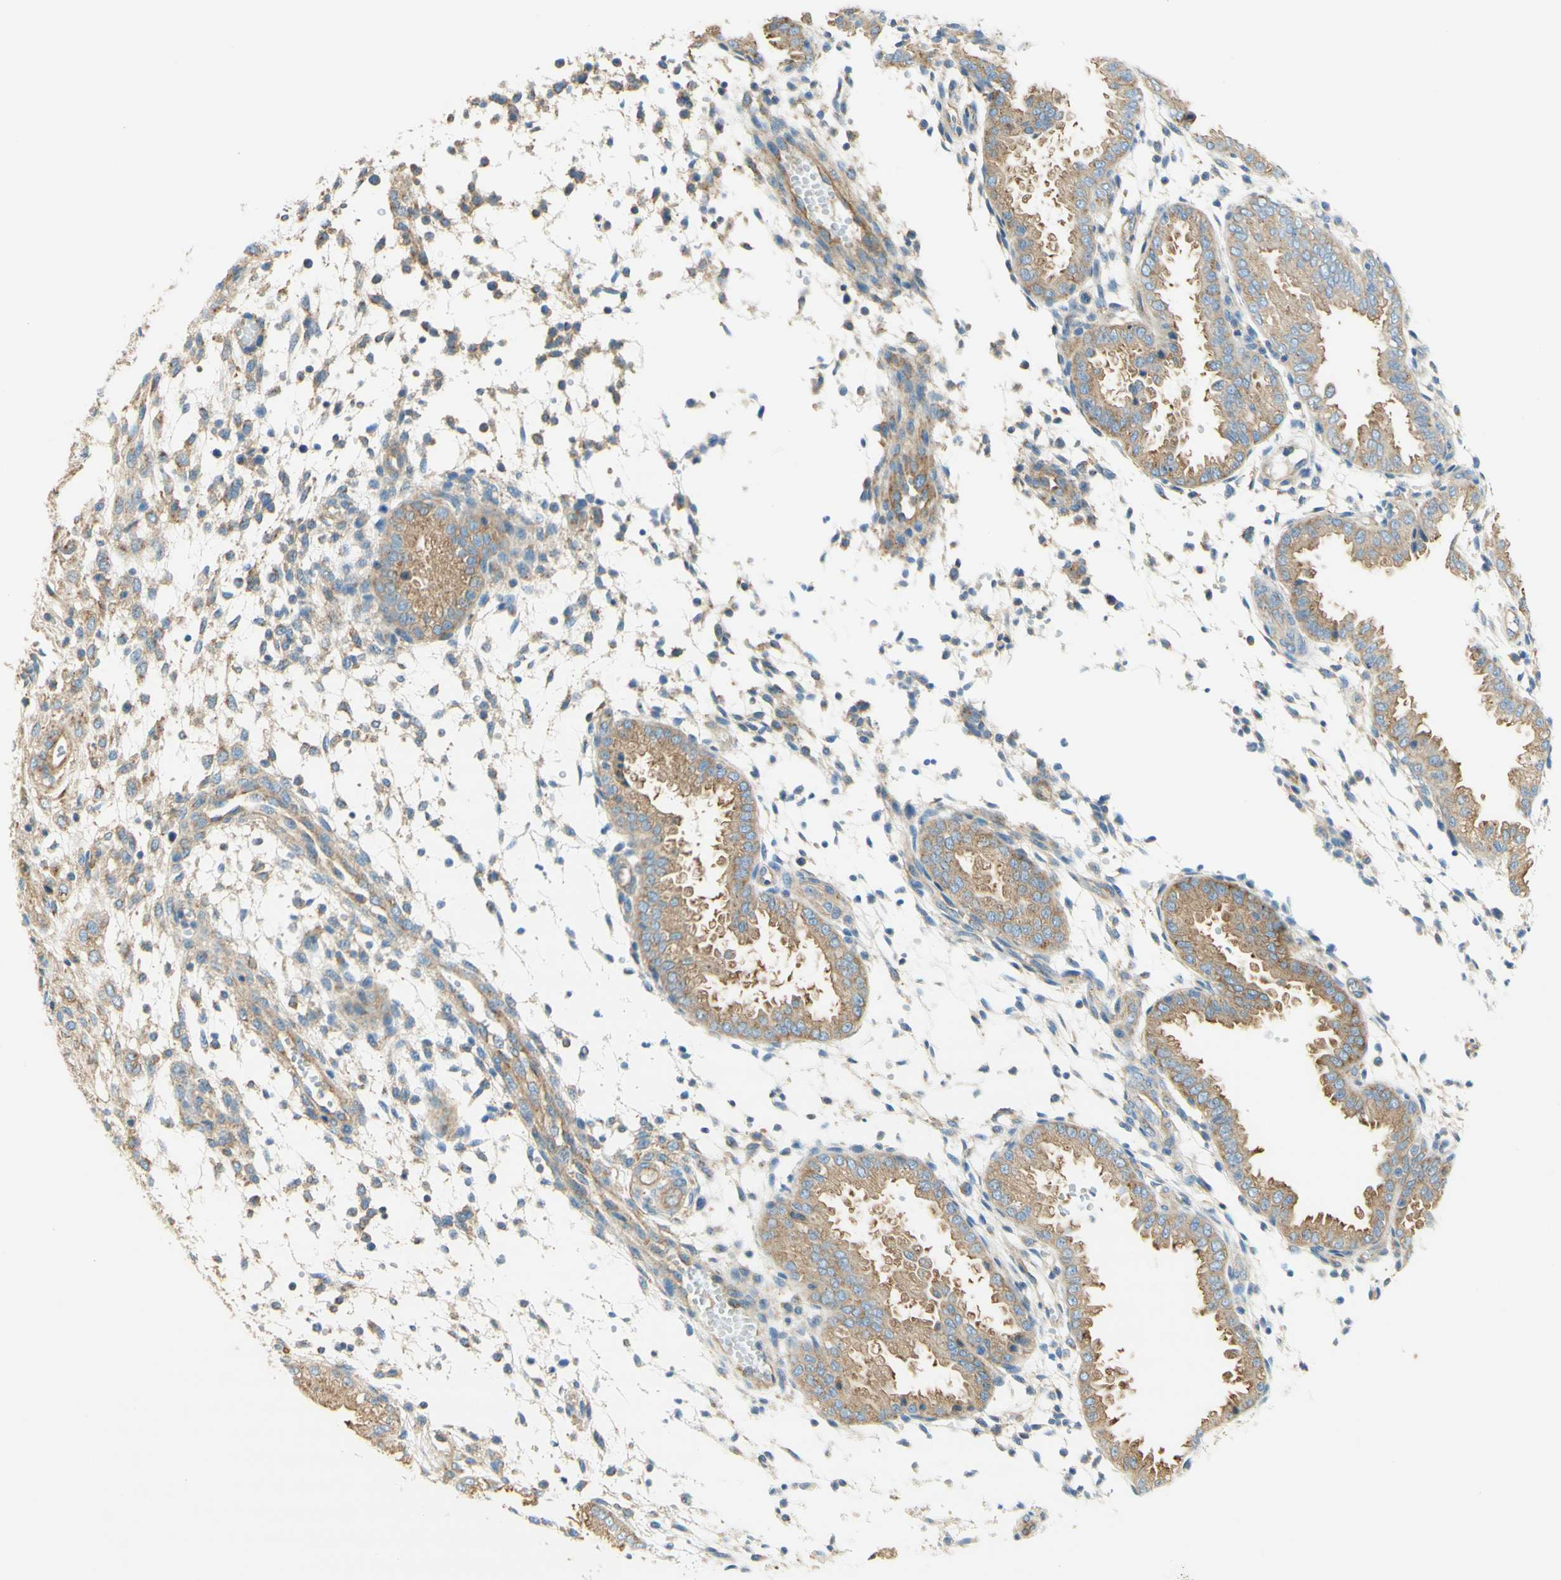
{"staining": {"intensity": "weak", "quantity": "25%-75%", "location": "cytoplasmic/membranous"}, "tissue": "endometrium", "cell_type": "Cells in endometrial stroma", "image_type": "normal", "snomed": [{"axis": "morphology", "description": "Normal tissue, NOS"}, {"axis": "topography", "description": "Endometrium"}], "caption": "IHC histopathology image of unremarkable endometrium stained for a protein (brown), which displays low levels of weak cytoplasmic/membranous staining in approximately 25%-75% of cells in endometrial stroma.", "gene": "CLTC", "patient": {"sex": "female", "age": 33}}